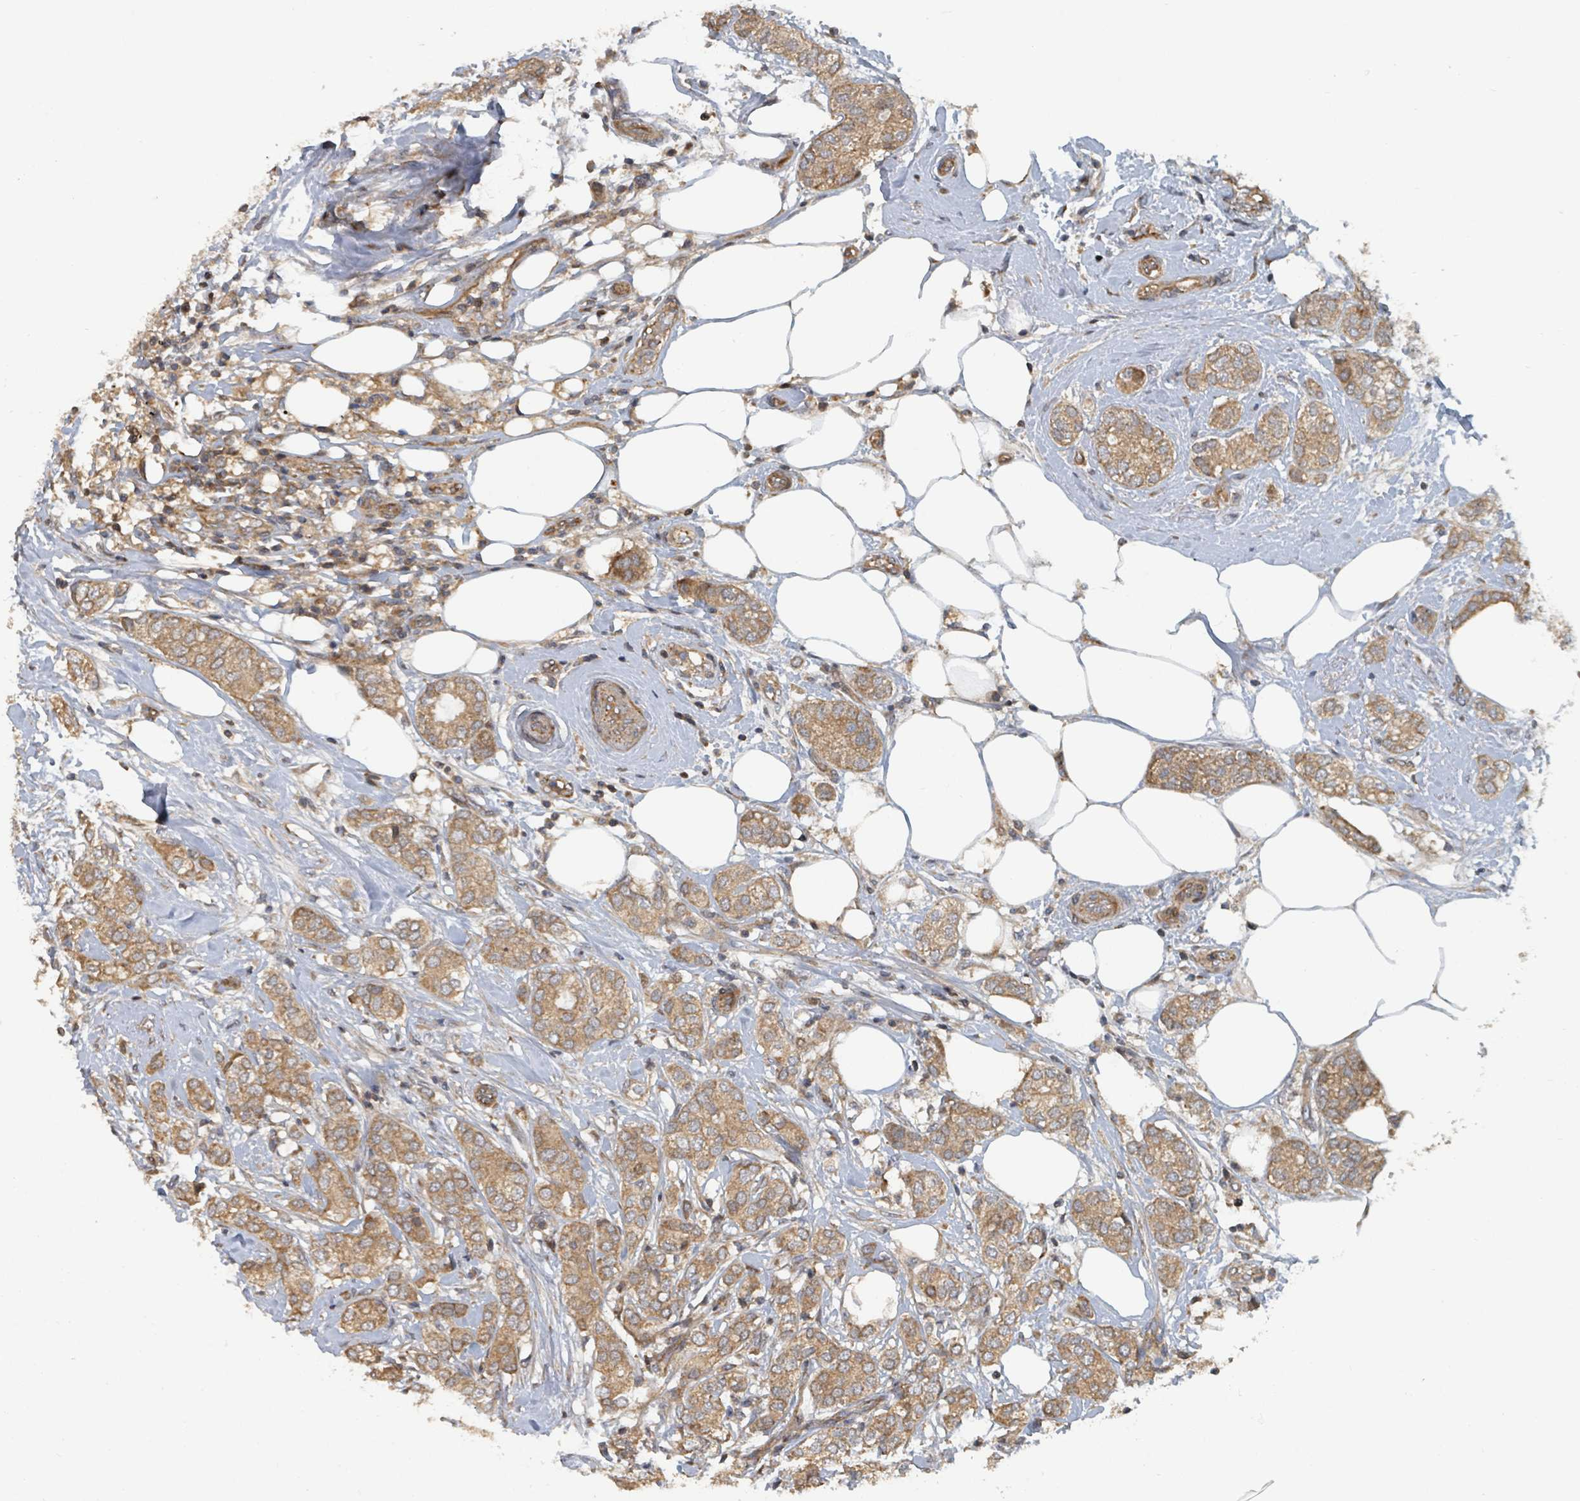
{"staining": {"intensity": "moderate", "quantity": ">75%", "location": "cytoplasmic/membranous"}, "tissue": "breast cancer", "cell_type": "Tumor cells", "image_type": "cancer", "snomed": [{"axis": "morphology", "description": "Duct carcinoma"}, {"axis": "topography", "description": "Breast"}], "caption": "Protein analysis of invasive ductal carcinoma (breast) tissue reveals moderate cytoplasmic/membranous expression in about >75% of tumor cells.", "gene": "DPM1", "patient": {"sex": "female", "age": 73}}